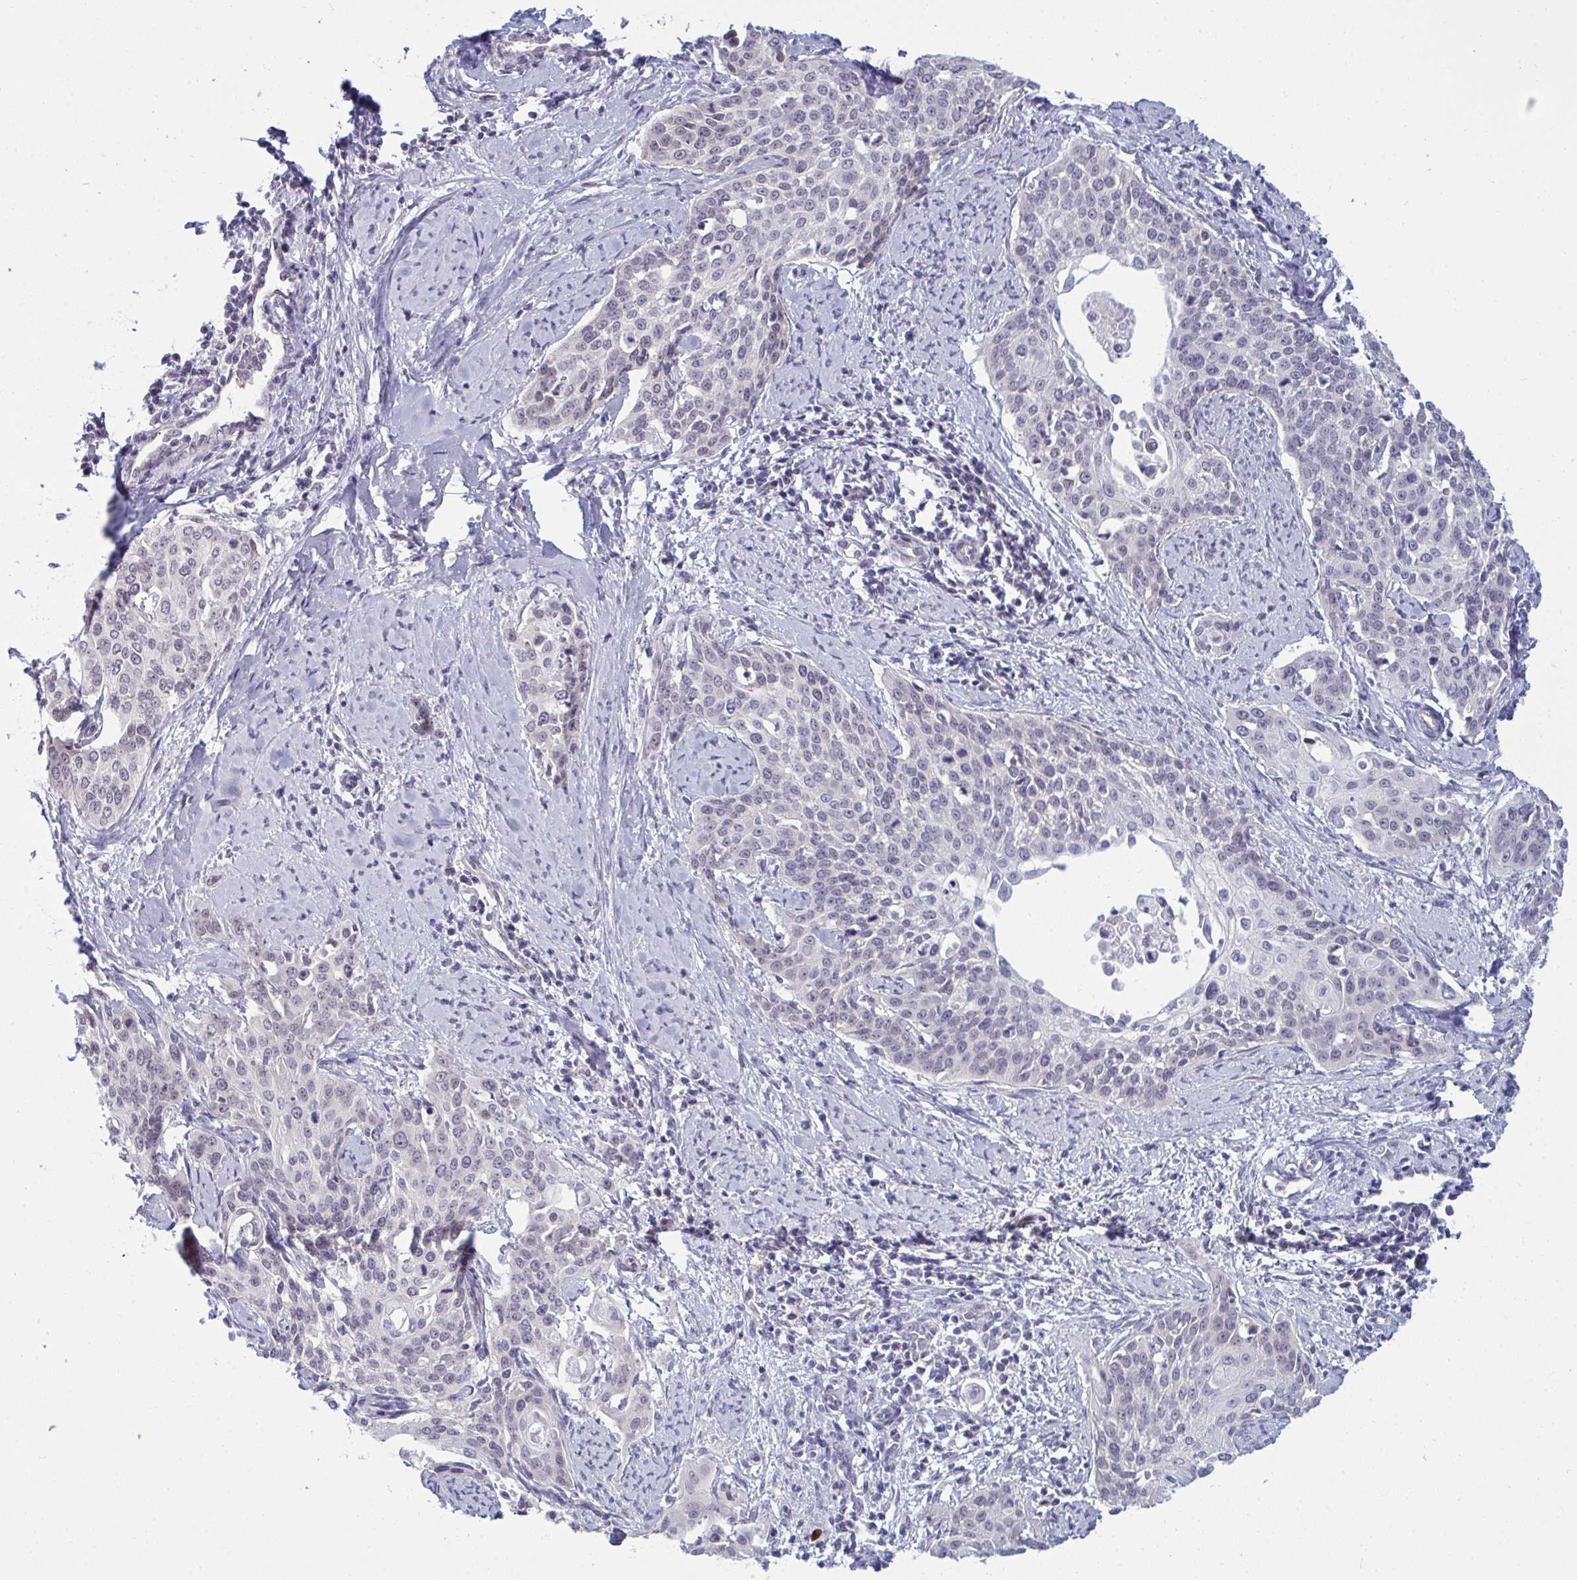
{"staining": {"intensity": "negative", "quantity": "none", "location": "none"}, "tissue": "cervical cancer", "cell_type": "Tumor cells", "image_type": "cancer", "snomed": [{"axis": "morphology", "description": "Squamous cell carcinoma, NOS"}, {"axis": "topography", "description": "Cervix"}], "caption": "Cervical cancer (squamous cell carcinoma) stained for a protein using immunohistochemistry (IHC) reveals no expression tumor cells.", "gene": "RNASEH1", "patient": {"sex": "female", "age": 44}}